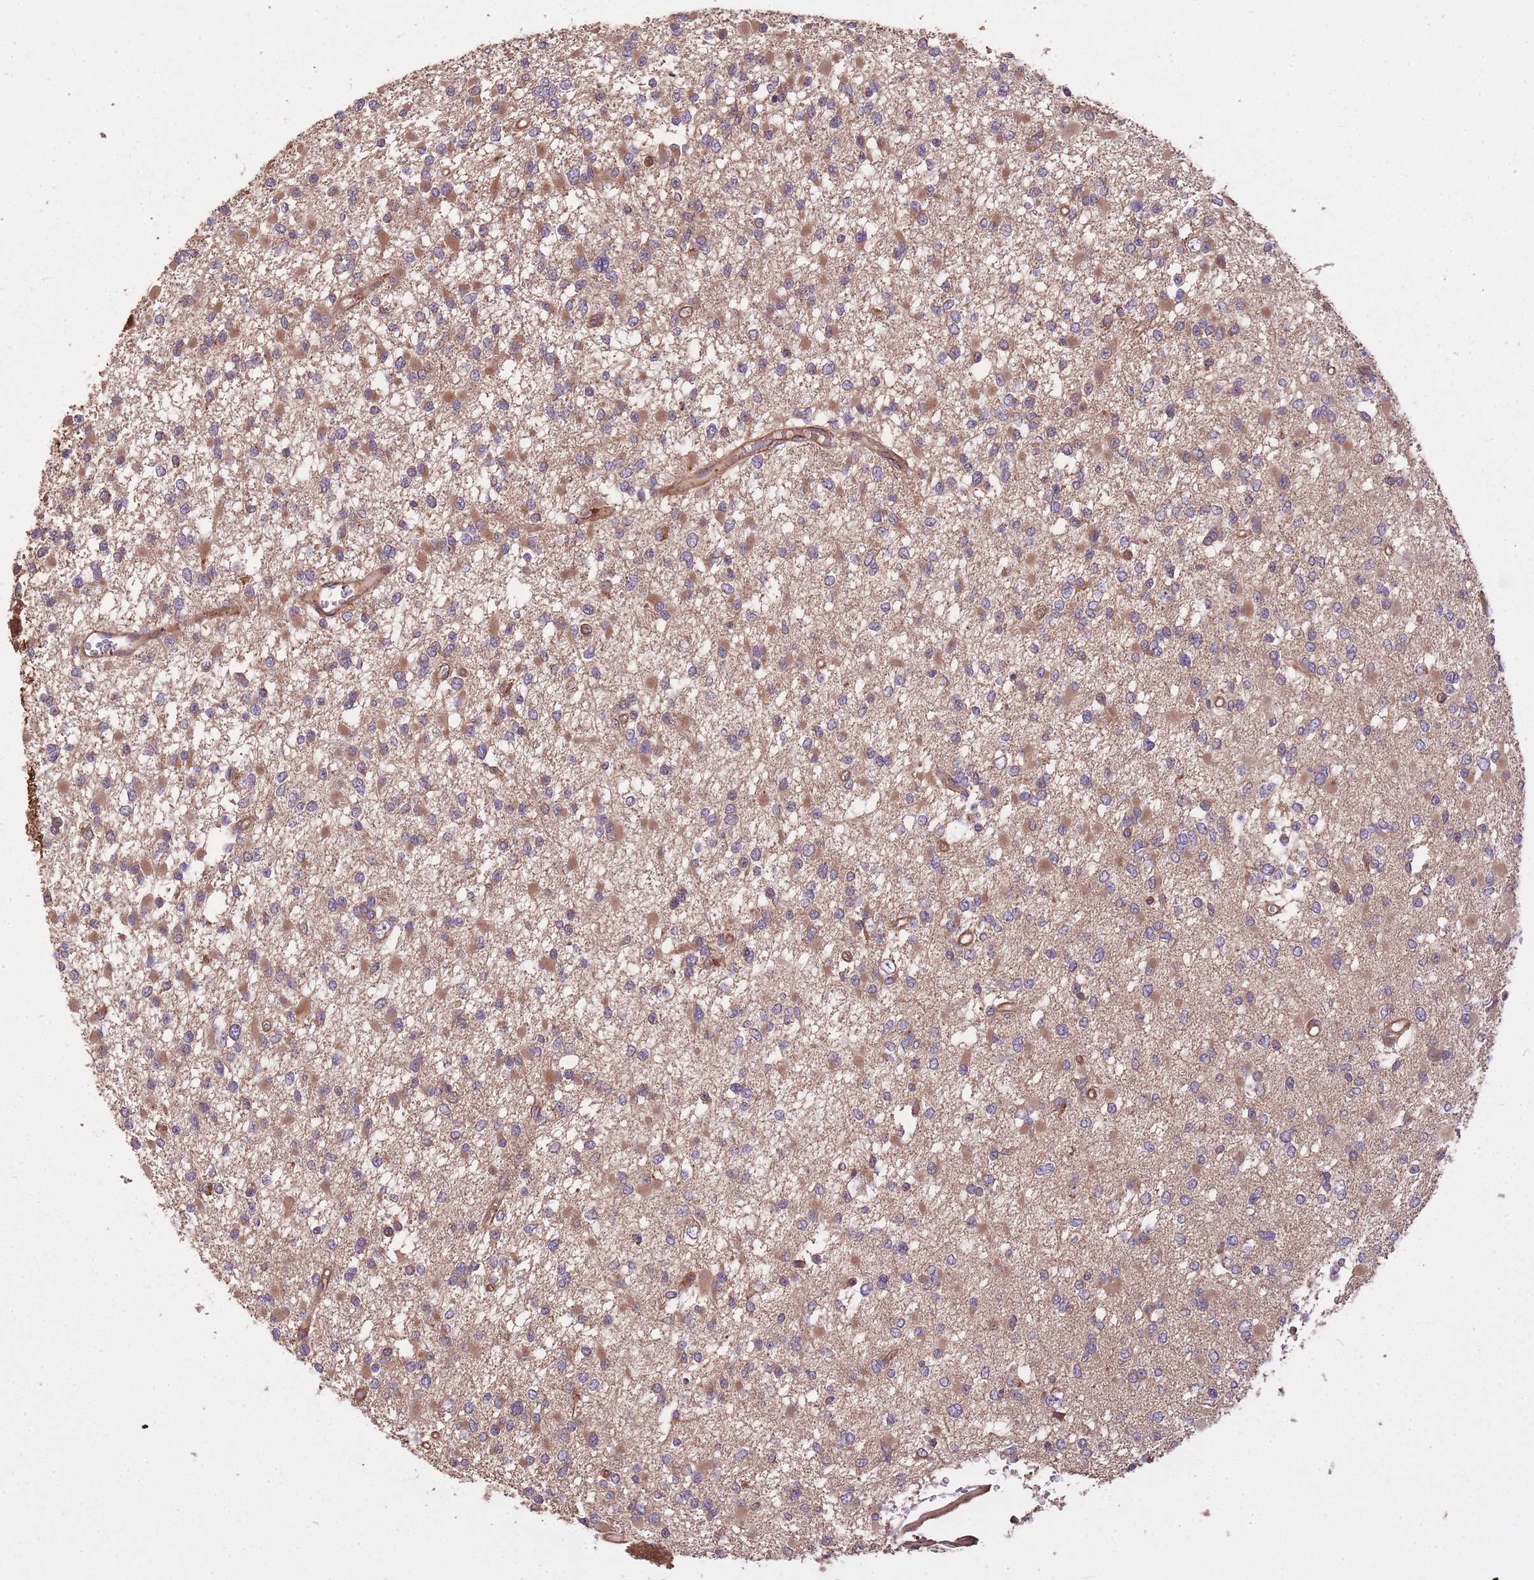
{"staining": {"intensity": "moderate", "quantity": "25%-75%", "location": "cytoplasmic/membranous"}, "tissue": "glioma", "cell_type": "Tumor cells", "image_type": "cancer", "snomed": [{"axis": "morphology", "description": "Glioma, malignant, Low grade"}, {"axis": "topography", "description": "Brain"}], "caption": "Malignant low-grade glioma was stained to show a protein in brown. There is medium levels of moderate cytoplasmic/membranous positivity in approximately 25%-75% of tumor cells.", "gene": "ARMH3", "patient": {"sex": "female", "age": 22}}